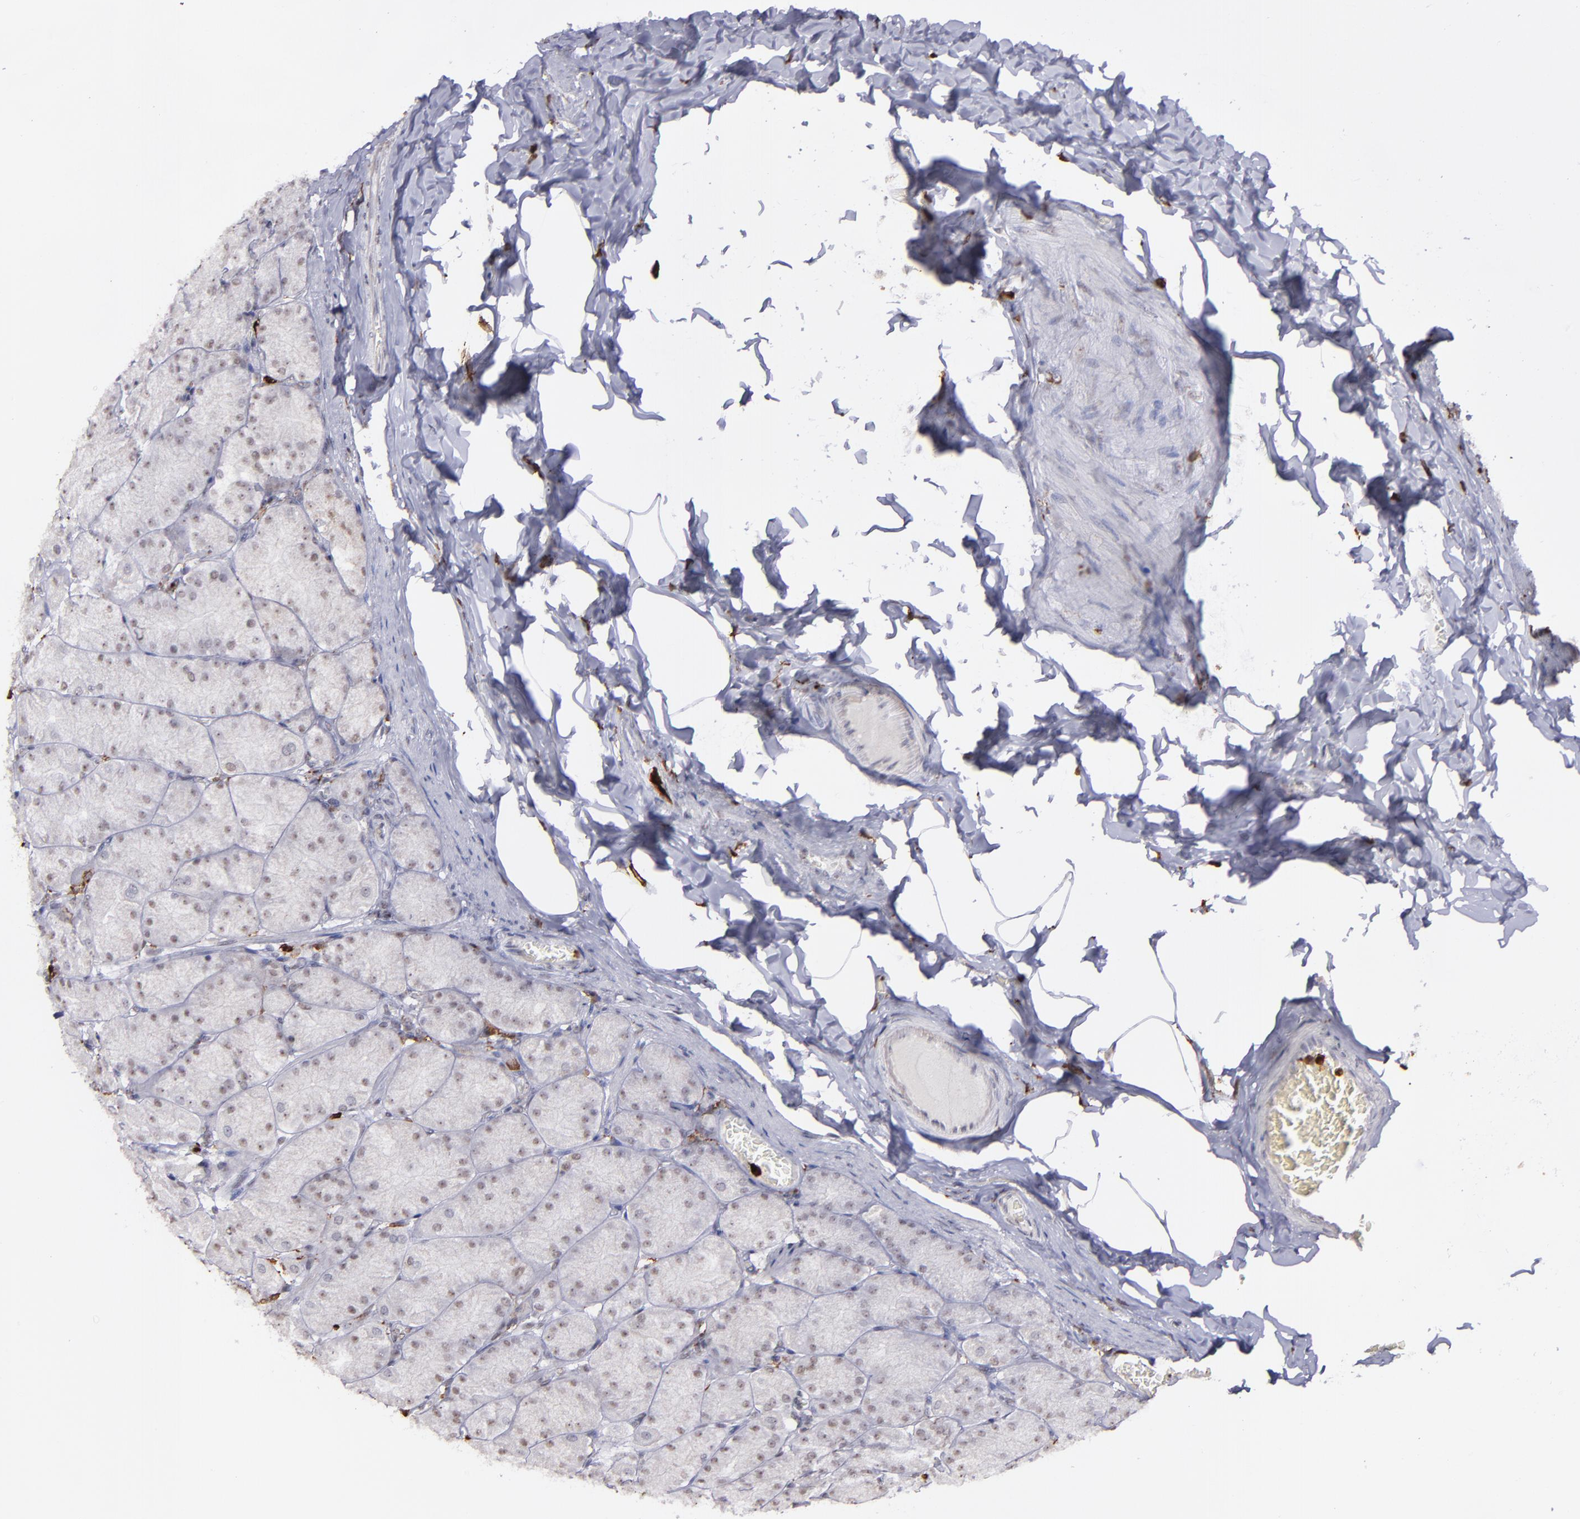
{"staining": {"intensity": "negative", "quantity": "none", "location": "none"}, "tissue": "stomach", "cell_type": "Glandular cells", "image_type": "normal", "snomed": [{"axis": "morphology", "description": "Normal tissue, NOS"}, {"axis": "topography", "description": "Stomach, upper"}], "caption": "The photomicrograph demonstrates no significant positivity in glandular cells of stomach. (IHC, brightfield microscopy, high magnification).", "gene": "NCF2", "patient": {"sex": "female", "age": 56}}